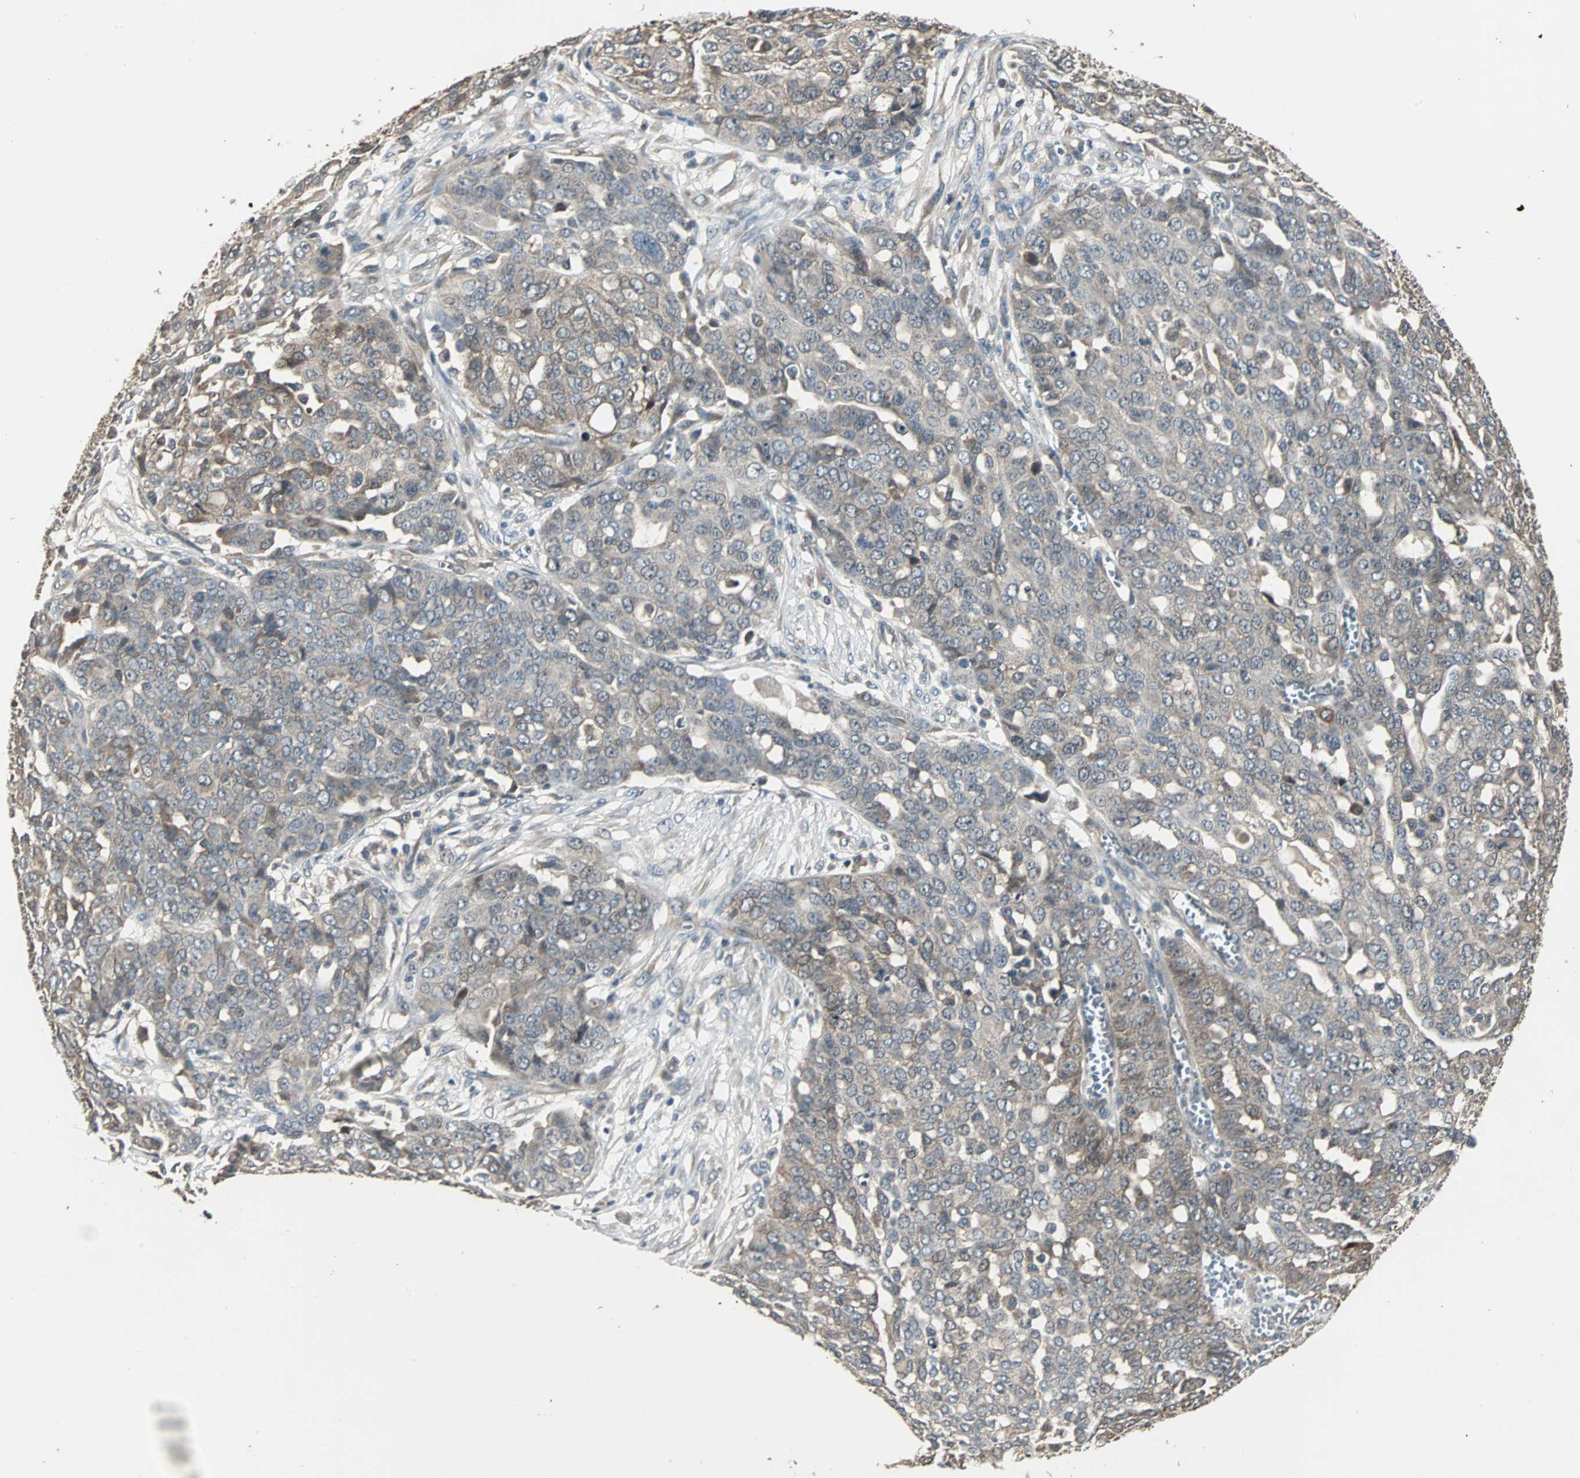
{"staining": {"intensity": "weak", "quantity": "25%-75%", "location": "cytoplasmic/membranous"}, "tissue": "ovarian cancer", "cell_type": "Tumor cells", "image_type": "cancer", "snomed": [{"axis": "morphology", "description": "Cystadenocarcinoma, serous, NOS"}, {"axis": "topography", "description": "Soft tissue"}, {"axis": "topography", "description": "Ovary"}], "caption": "Human ovarian cancer (serous cystadenocarcinoma) stained with a brown dye exhibits weak cytoplasmic/membranous positive staining in about 25%-75% of tumor cells.", "gene": "ABHD2", "patient": {"sex": "female", "age": 57}}